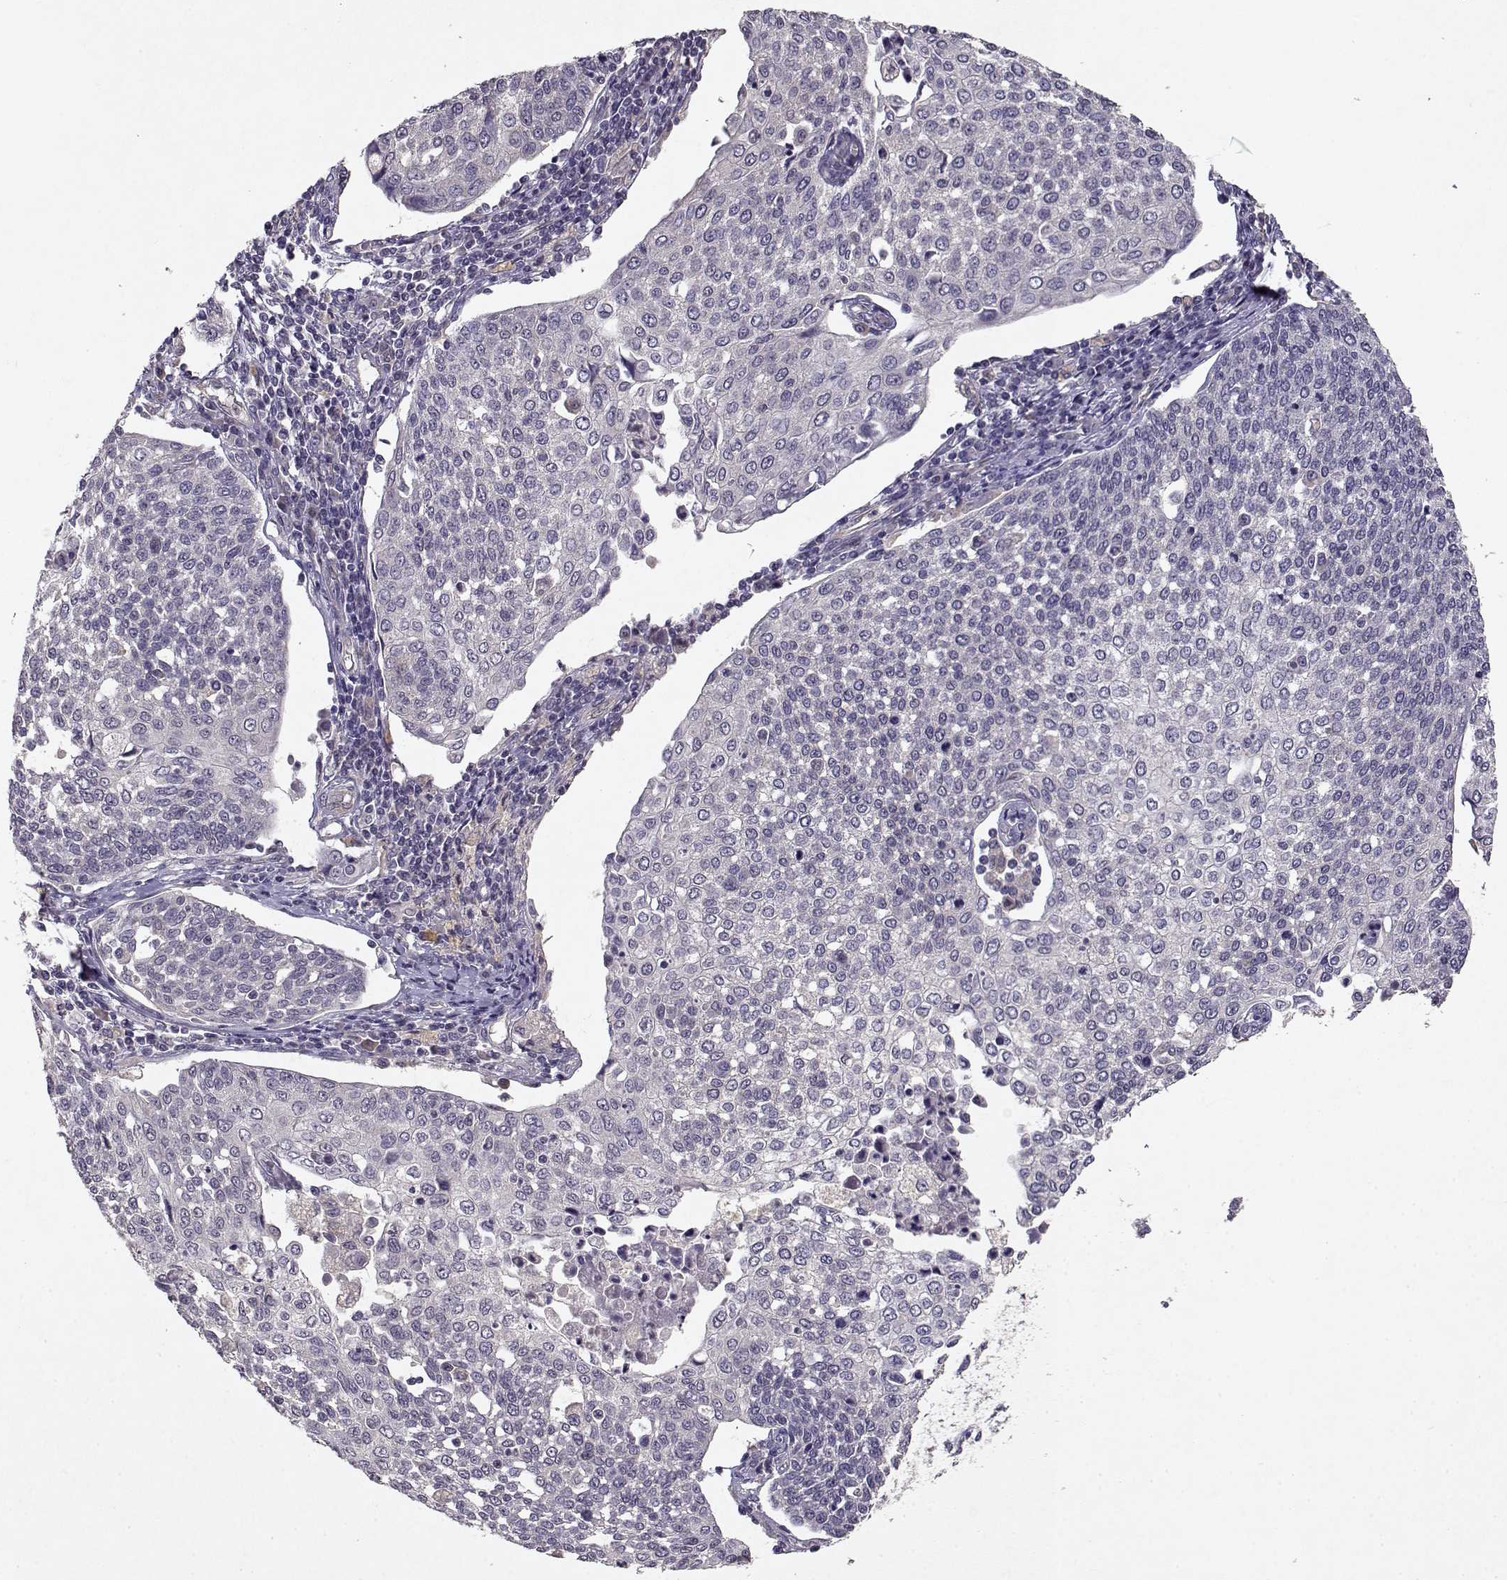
{"staining": {"intensity": "negative", "quantity": "none", "location": "none"}, "tissue": "cervical cancer", "cell_type": "Tumor cells", "image_type": "cancer", "snomed": [{"axis": "morphology", "description": "Squamous cell carcinoma, NOS"}, {"axis": "topography", "description": "Cervix"}], "caption": "DAB (3,3'-diaminobenzidine) immunohistochemical staining of human squamous cell carcinoma (cervical) demonstrates no significant expression in tumor cells. The staining was performed using DAB (3,3'-diaminobenzidine) to visualize the protein expression in brown, while the nuclei were stained in blue with hematoxylin (Magnification: 20x).", "gene": "BMX", "patient": {"sex": "female", "age": 34}}